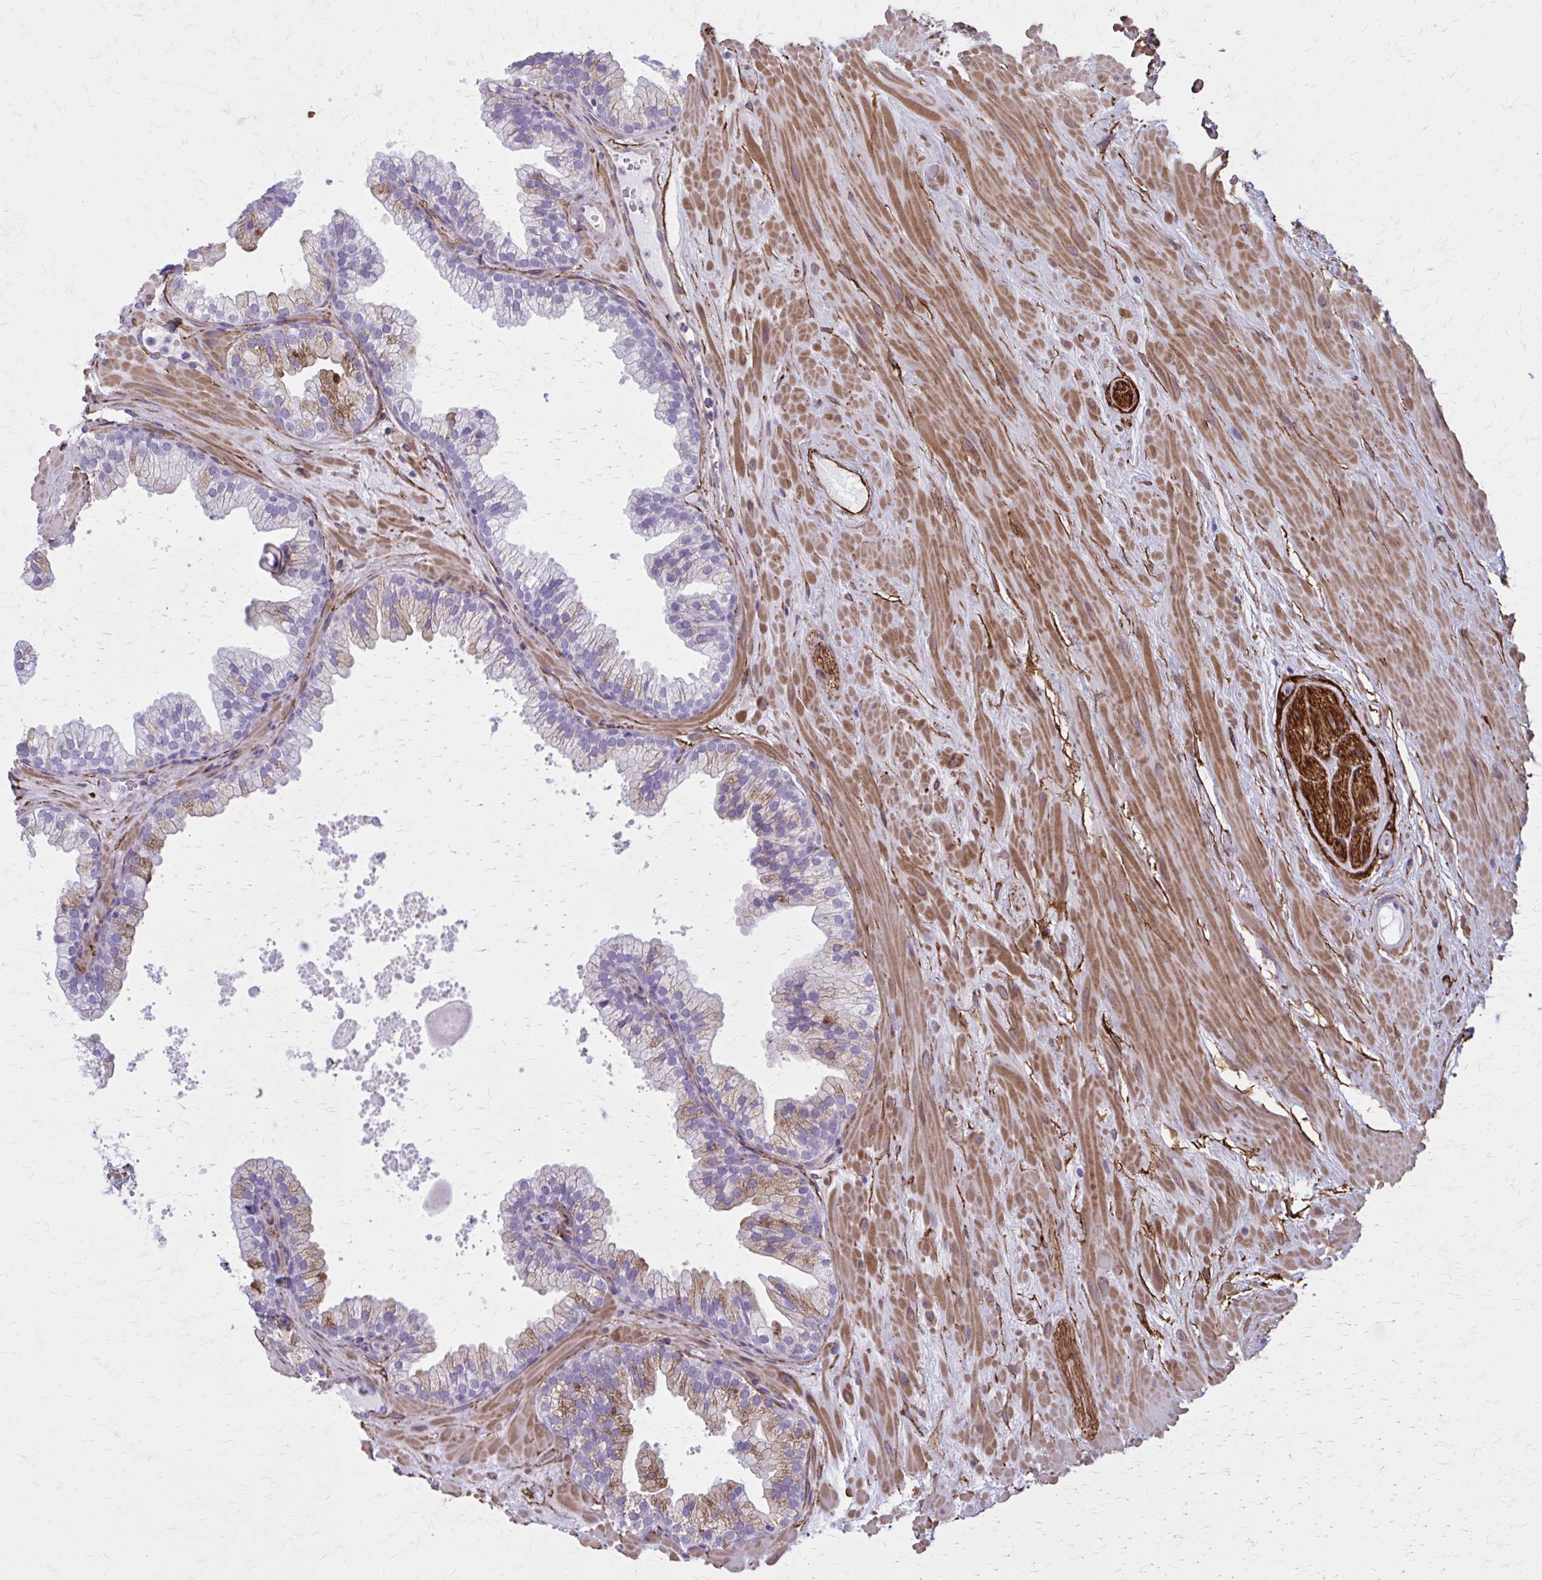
{"staining": {"intensity": "moderate", "quantity": "<25%", "location": "cytoplasmic/membranous"}, "tissue": "prostate", "cell_type": "Glandular cells", "image_type": "normal", "snomed": [{"axis": "morphology", "description": "Normal tissue, NOS"}, {"axis": "topography", "description": "Prostate"}, {"axis": "topography", "description": "Peripheral nerve tissue"}], "caption": "Immunohistochemistry (IHC) micrograph of unremarkable human prostate stained for a protein (brown), which exhibits low levels of moderate cytoplasmic/membranous expression in approximately <25% of glandular cells.", "gene": "AKAP12", "patient": {"sex": "male", "age": 61}}